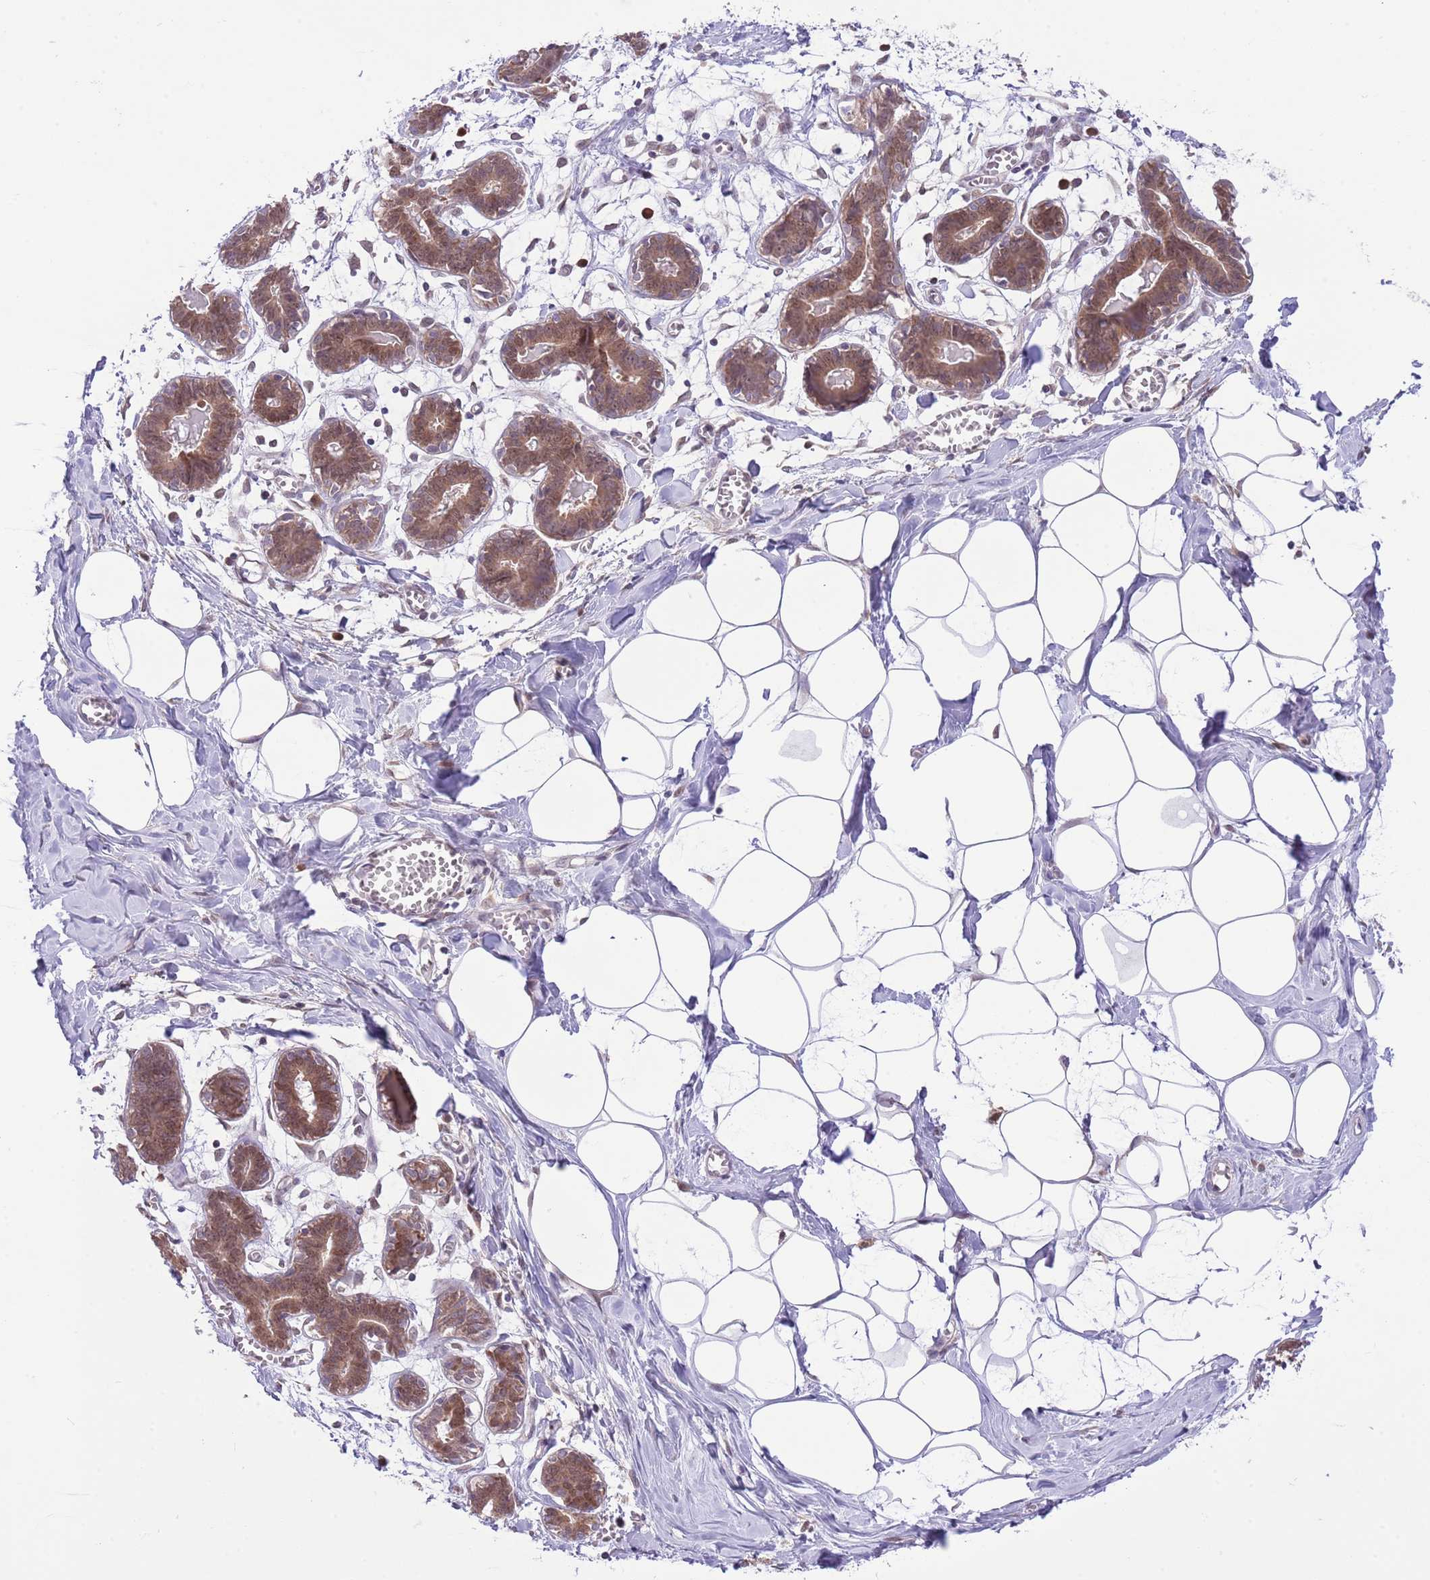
{"staining": {"intensity": "negative", "quantity": "none", "location": "none"}, "tissue": "breast", "cell_type": "Adipocytes", "image_type": "normal", "snomed": [{"axis": "morphology", "description": "Normal tissue, NOS"}, {"axis": "topography", "description": "Breast"}], "caption": "The micrograph demonstrates no significant staining in adipocytes of breast. (Brightfield microscopy of DAB immunohistochemistry (IHC) at high magnification).", "gene": "GALK2", "patient": {"sex": "female", "age": 27}}